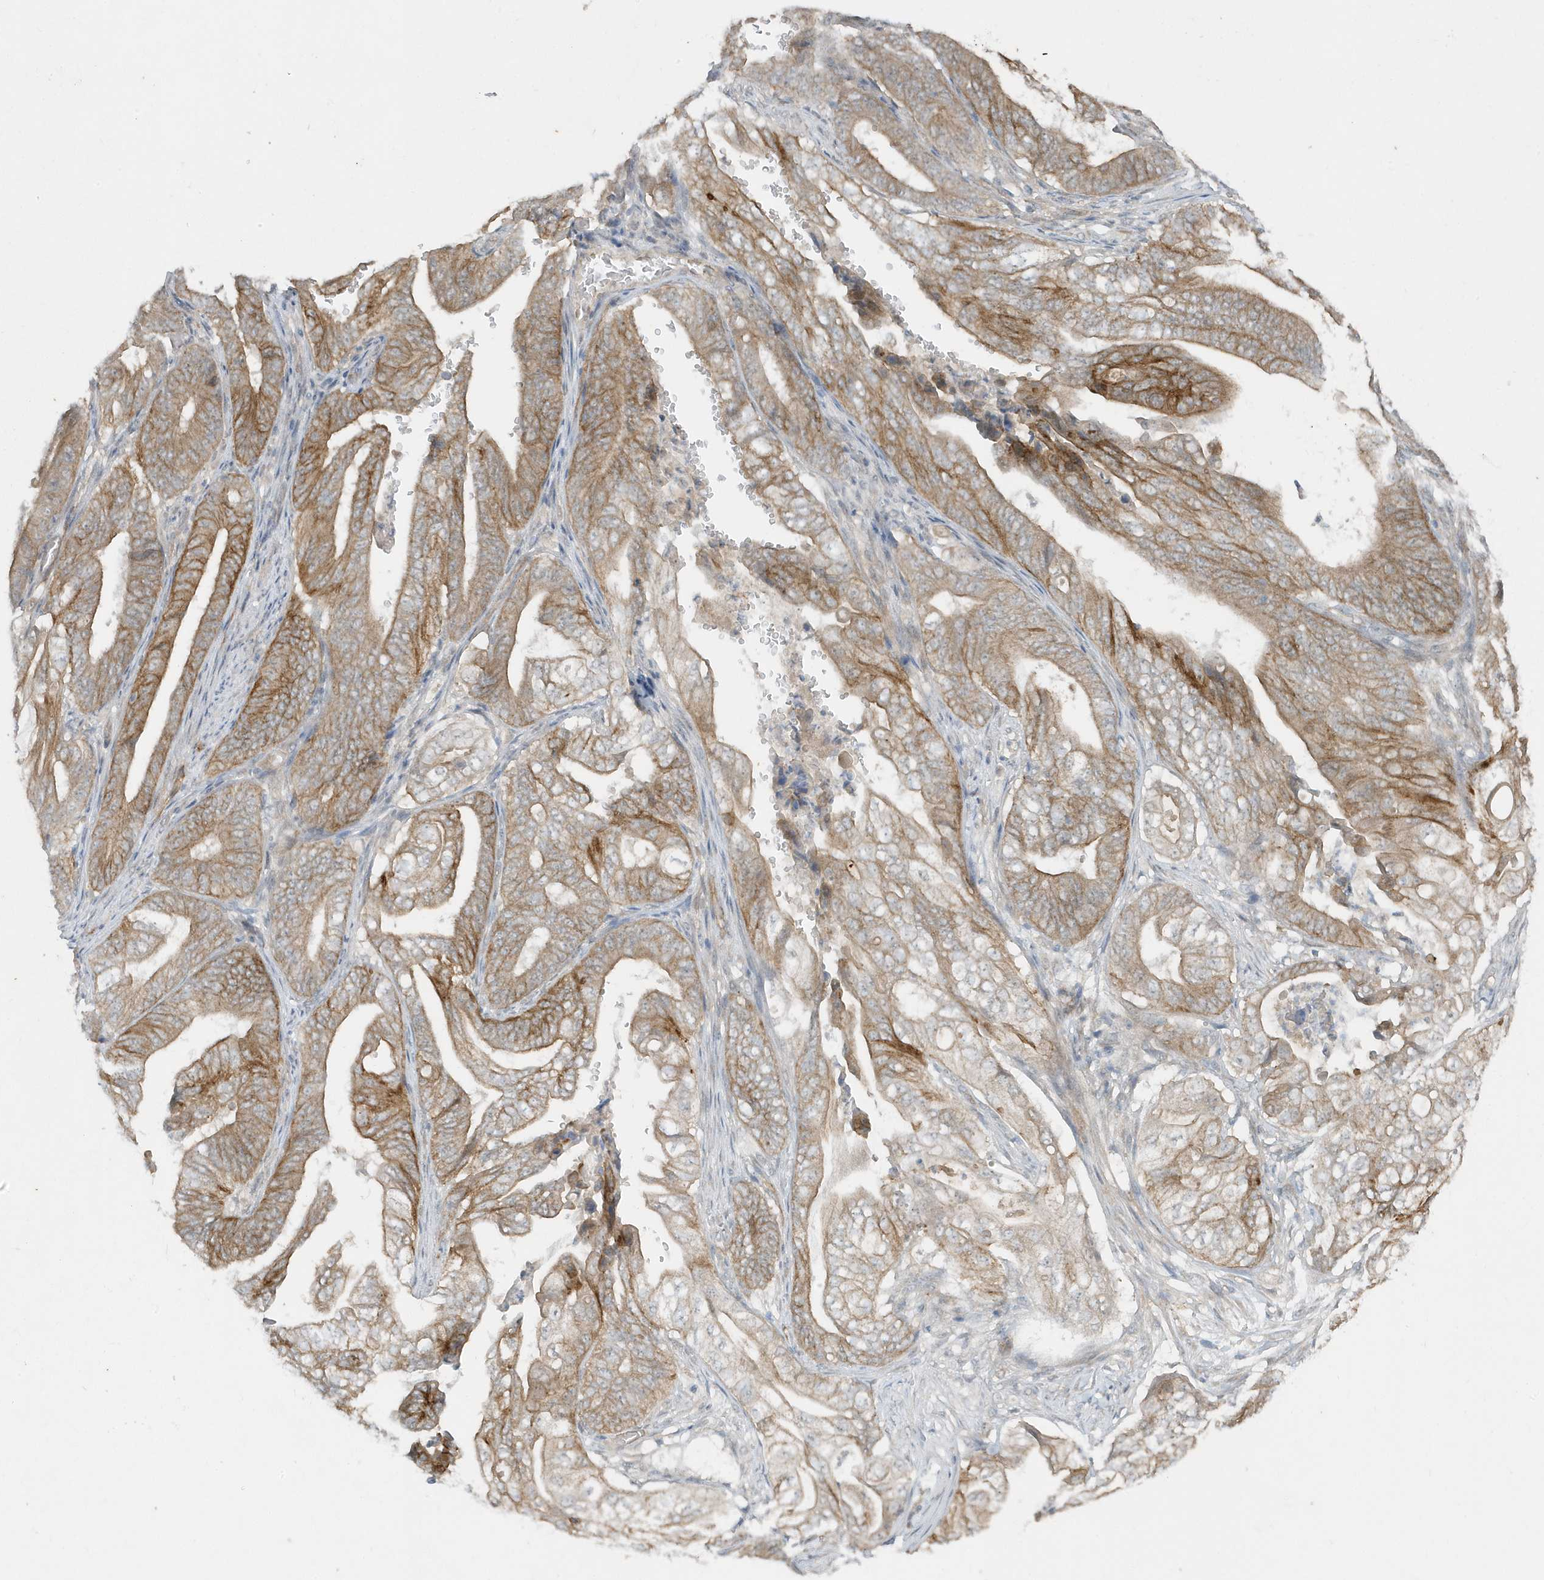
{"staining": {"intensity": "moderate", "quantity": ">75%", "location": "cytoplasmic/membranous"}, "tissue": "stomach cancer", "cell_type": "Tumor cells", "image_type": "cancer", "snomed": [{"axis": "morphology", "description": "Adenocarcinoma, NOS"}, {"axis": "topography", "description": "Stomach"}], "caption": "Stomach adenocarcinoma was stained to show a protein in brown. There is medium levels of moderate cytoplasmic/membranous staining in about >75% of tumor cells.", "gene": "PARD3B", "patient": {"sex": "female", "age": 73}}